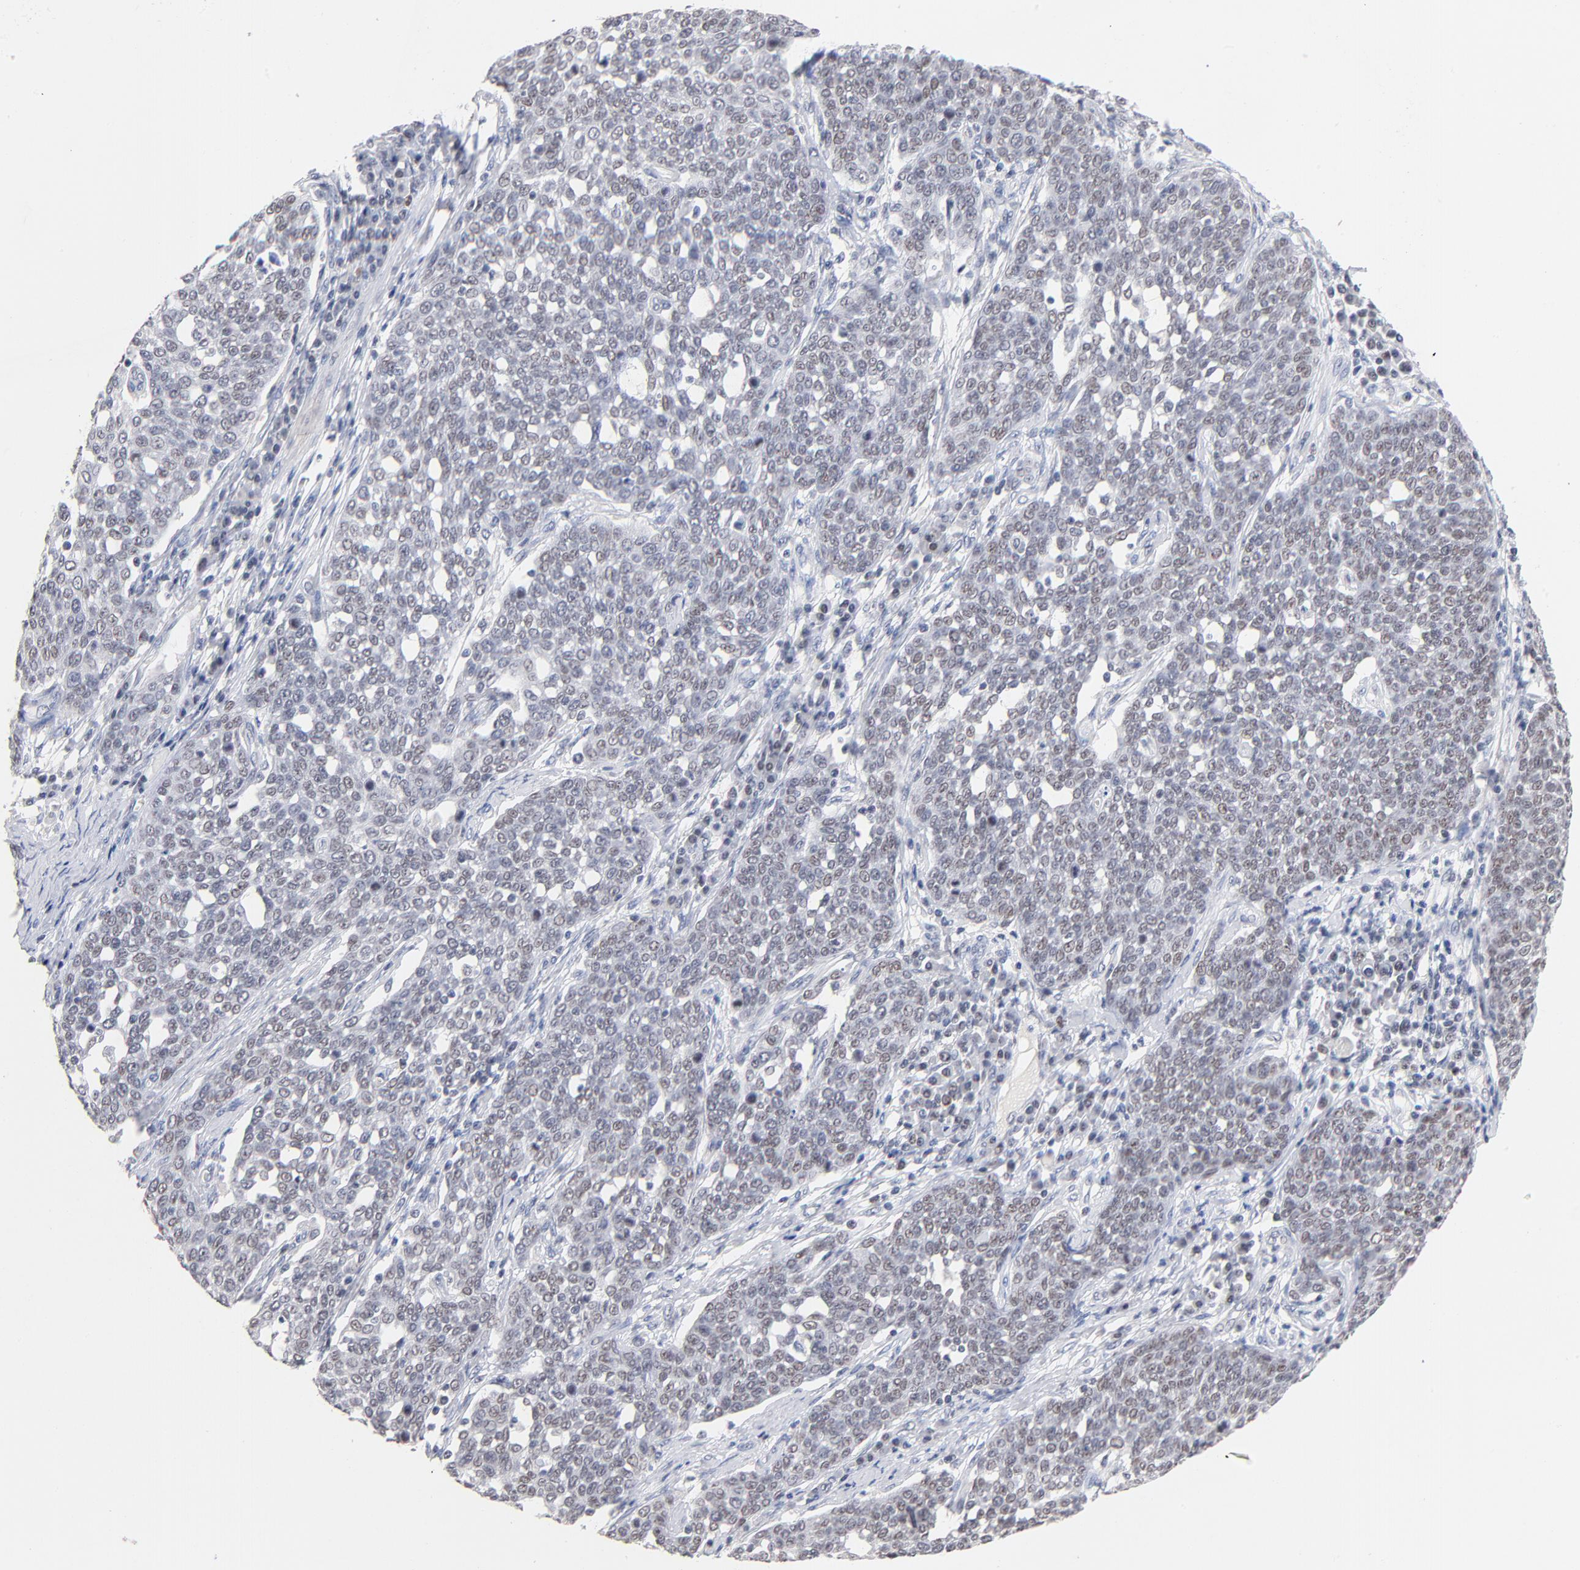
{"staining": {"intensity": "weak", "quantity": "25%-75%", "location": "nuclear"}, "tissue": "cervical cancer", "cell_type": "Tumor cells", "image_type": "cancer", "snomed": [{"axis": "morphology", "description": "Squamous cell carcinoma, NOS"}, {"axis": "topography", "description": "Cervix"}], "caption": "Immunohistochemistry photomicrograph of human cervical cancer (squamous cell carcinoma) stained for a protein (brown), which reveals low levels of weak nuclear staining in about 25%-75% of tumor cells.", "gene": "ORC2", "patient": {"sex": "female", "age": 34}}